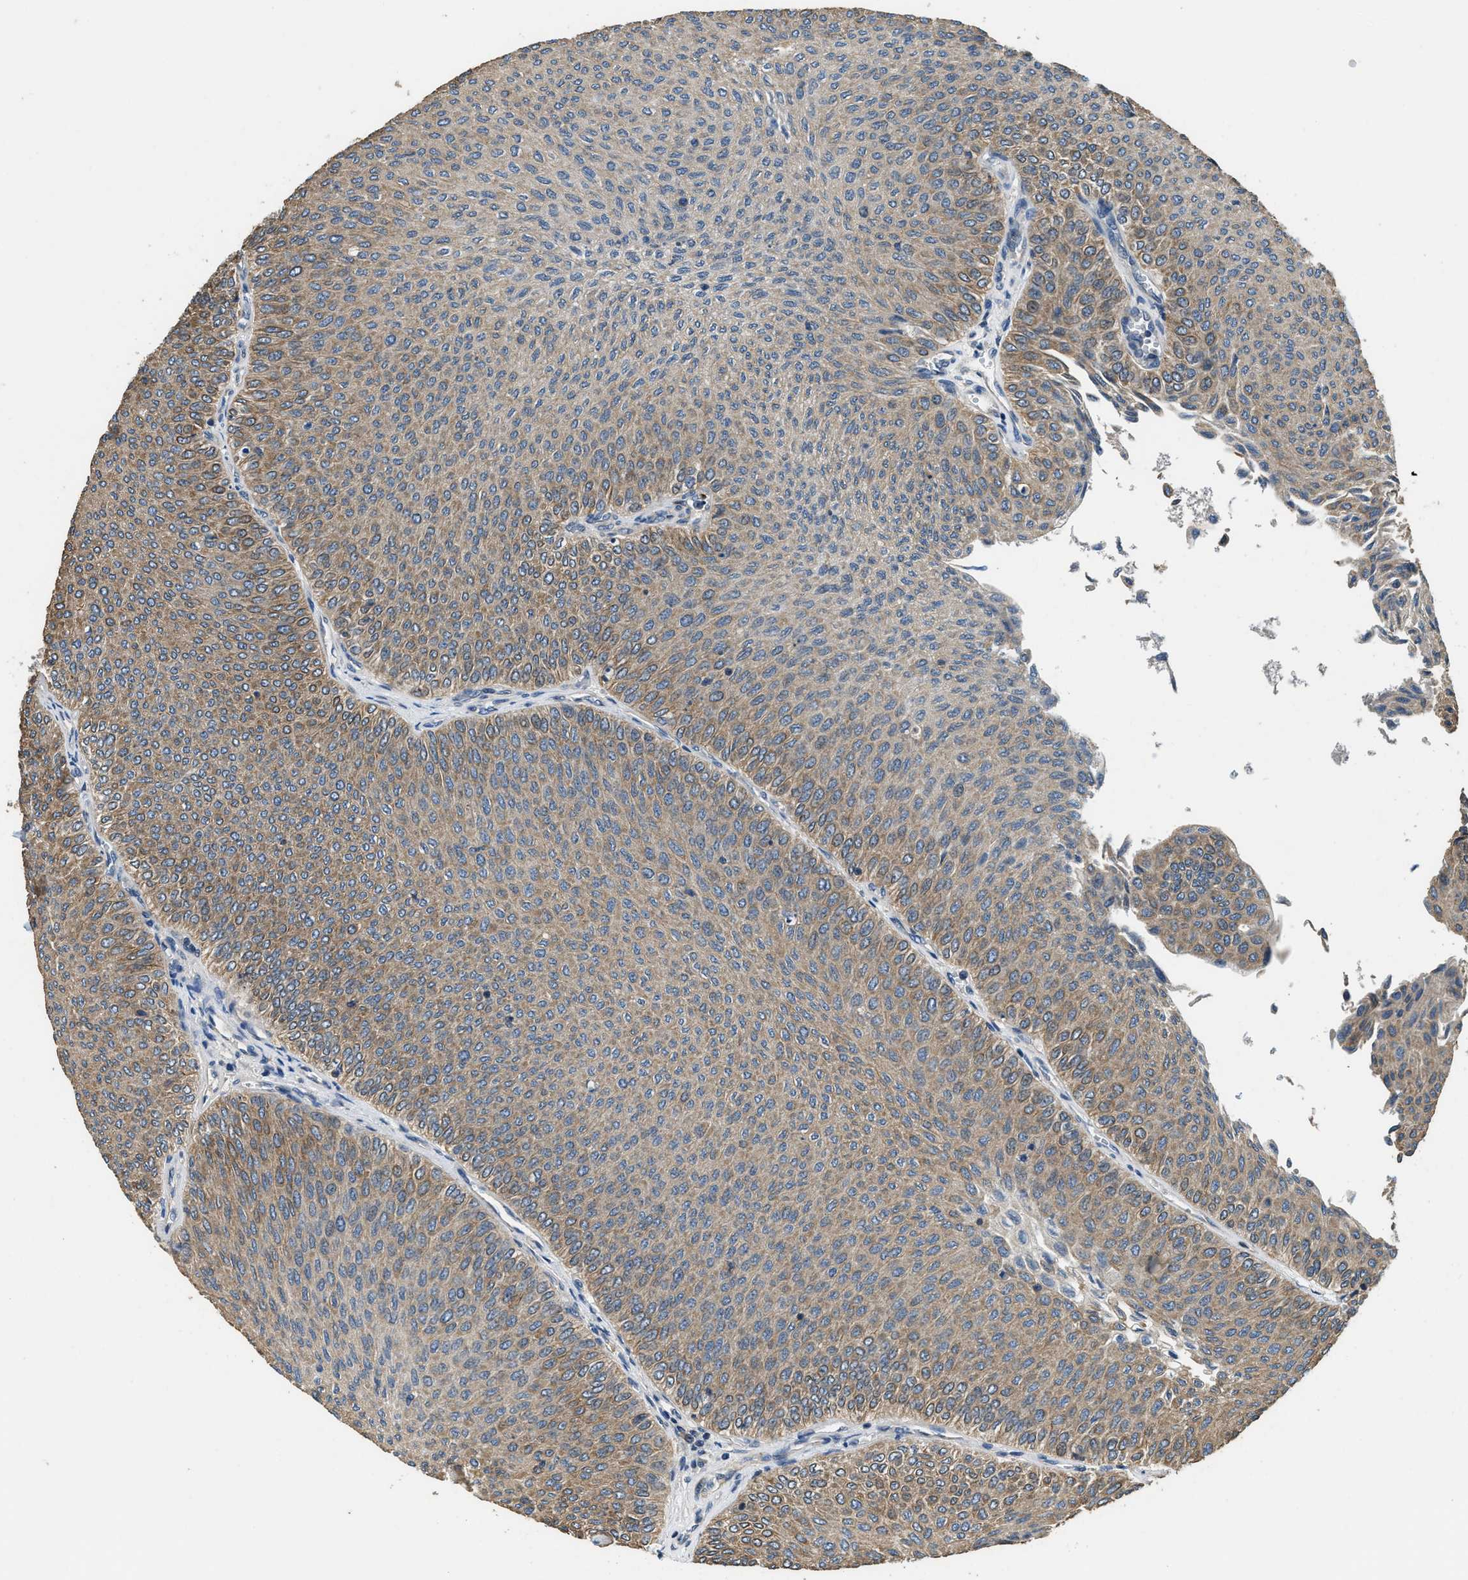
{"staining": {"intensity": "moderate", "quantity": ">75%", "location": "cytoplasmic/membranous"}, "tissue": "urothelial cancer", "cell_type": "Tumor cells", "image_type": "cancer", "snomed": [{"axis": "morphology", "description": "Urothelial carcinoma, Low grade"}, {"axis": "topography", "description": "Urinary bladder"}], "caption": "Protein staining reveals moderate cytoplasmic/membranous staining in about >75% of tumor cells in urothelial cancer.", "gene": "SSH2", "patient": {"sex": "male", "age": 78}}